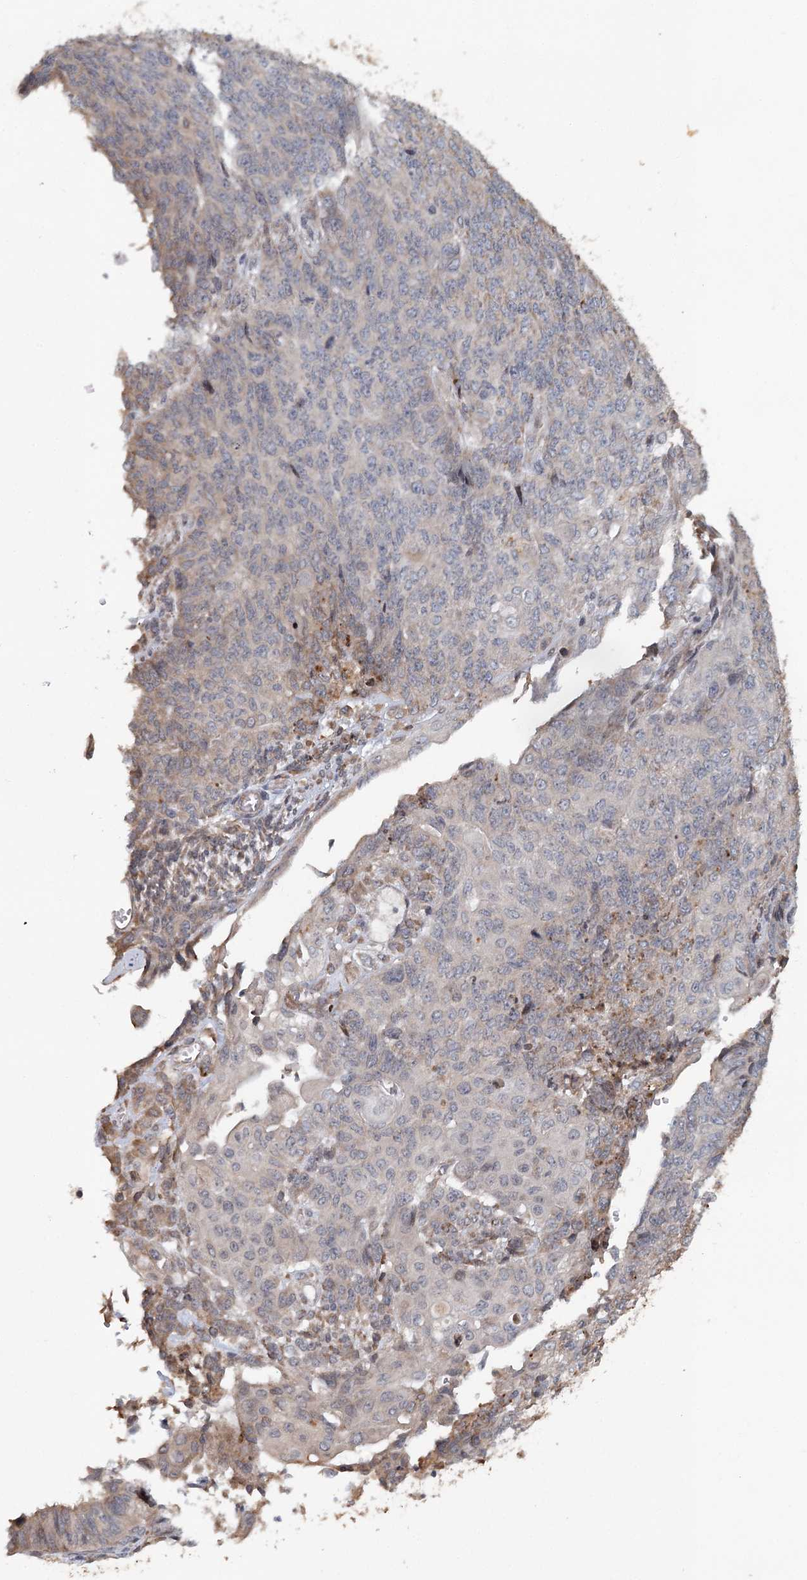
{"staining": {"intensity": "negative", "quantity": "none", "location": "none"}, "tissue": "endometrial cancer", "cell_type": "Tumor cells", "image_type": "cancer", "snomed": [{"axis": "morphology", "description": "Adenocarcinoma, NOS"}, {"axis": "topography", "description": "Endometrium"}], "caption": "Endometrial cancer (adenocarcinoma) was stained to show a protein in brown. There is no significant positivity in tumor cells.", "gene": "RNF111", "patient": {"sex": "female", "age": 32}}